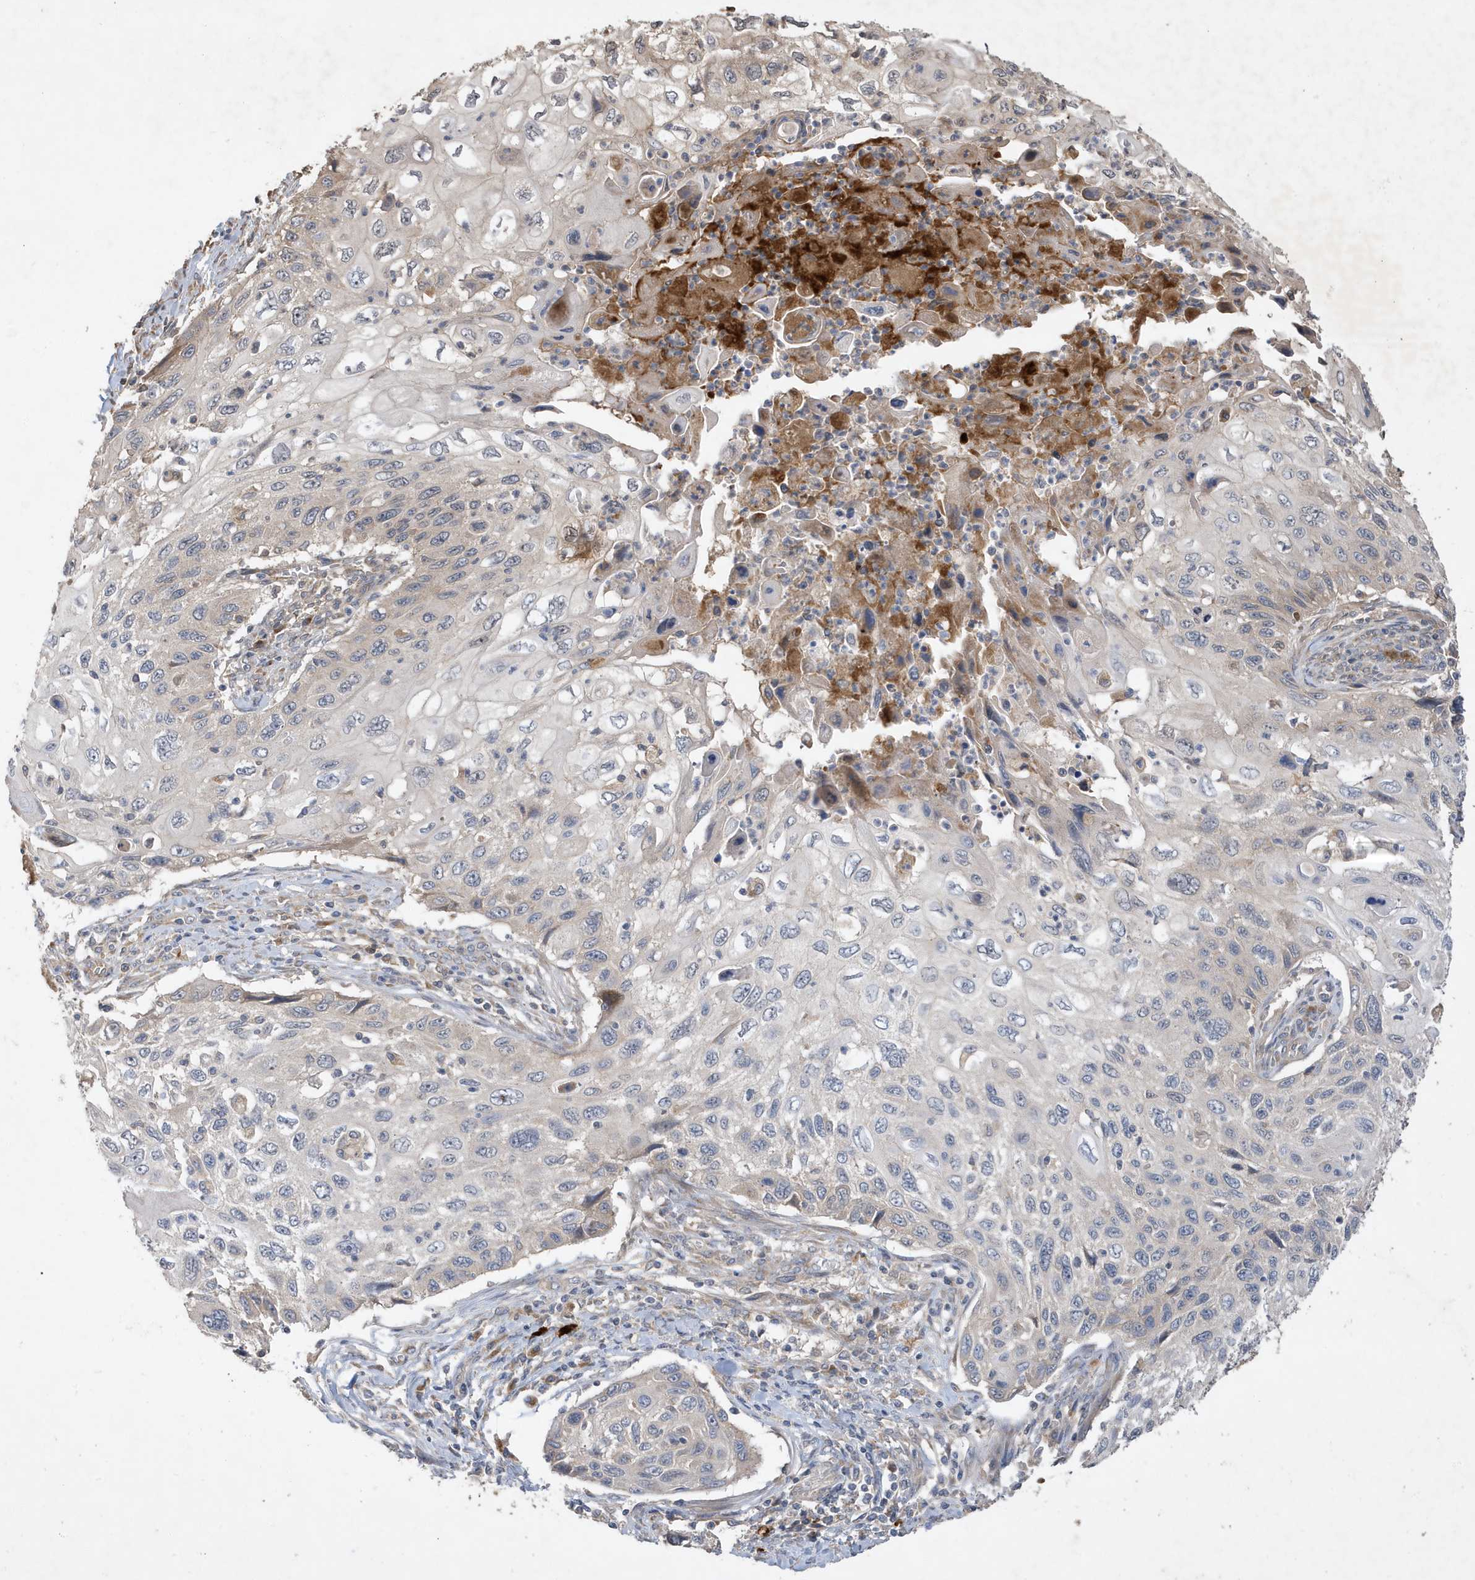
{"staining": {"intensity": "negative", "quantity": "none", "location": "none"}, "tissue": "cervical cancer", "cell_type": "Tumor cells", "image_type": "cancer", "snomed": [{"axis": "morphology", "description": "Squamous cell carcinoma, NOS"}, {"axis": "topography", "description": "Cervix"}], "caption": "Human cervical cancer (squamous cell carcinoma) stained for a protein using immunohistochemistry (IHC) reveals no positivity in tumor cells.", "gene": "LAPTM4A", "patient": {"sex": "female", "age": 70}}